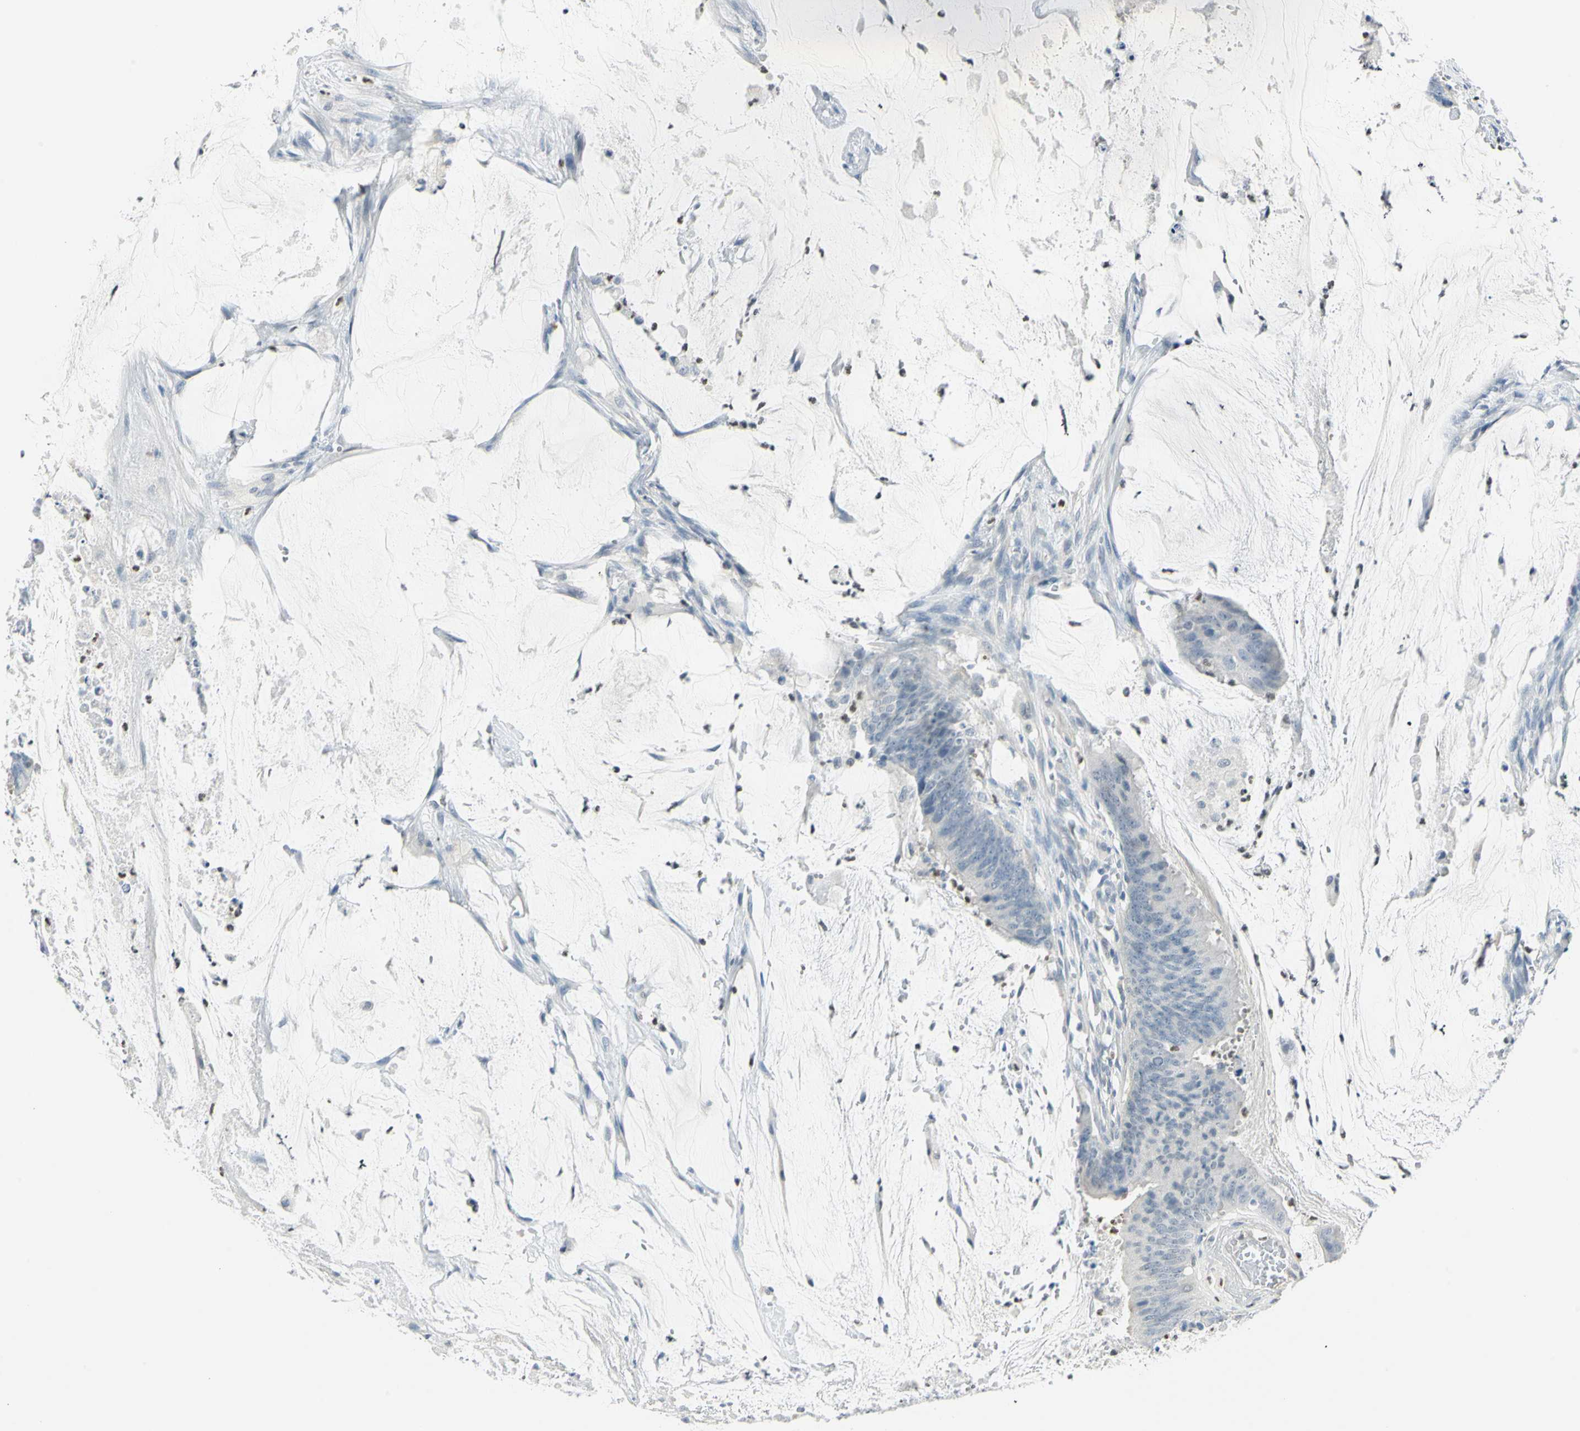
{"staining": {"intensity": "negative", "quantity": "none", "location": "none"}, "tissue": "colorectal cancer", "cell_type": "Tumor cells", "image_type": "cancer", "snomed": [{"axis": "morphology", "description": "Adenocarcinoma, NOS"}, {"axis": "topography", "description": "Rectum"}], "caption": "This is an IHC histopathology image of human adenocarcinoma (colorectal). There is no expression in tumor cells.", "gene": "MLLT10", "patient": {"sex": "female", "age": 66}}